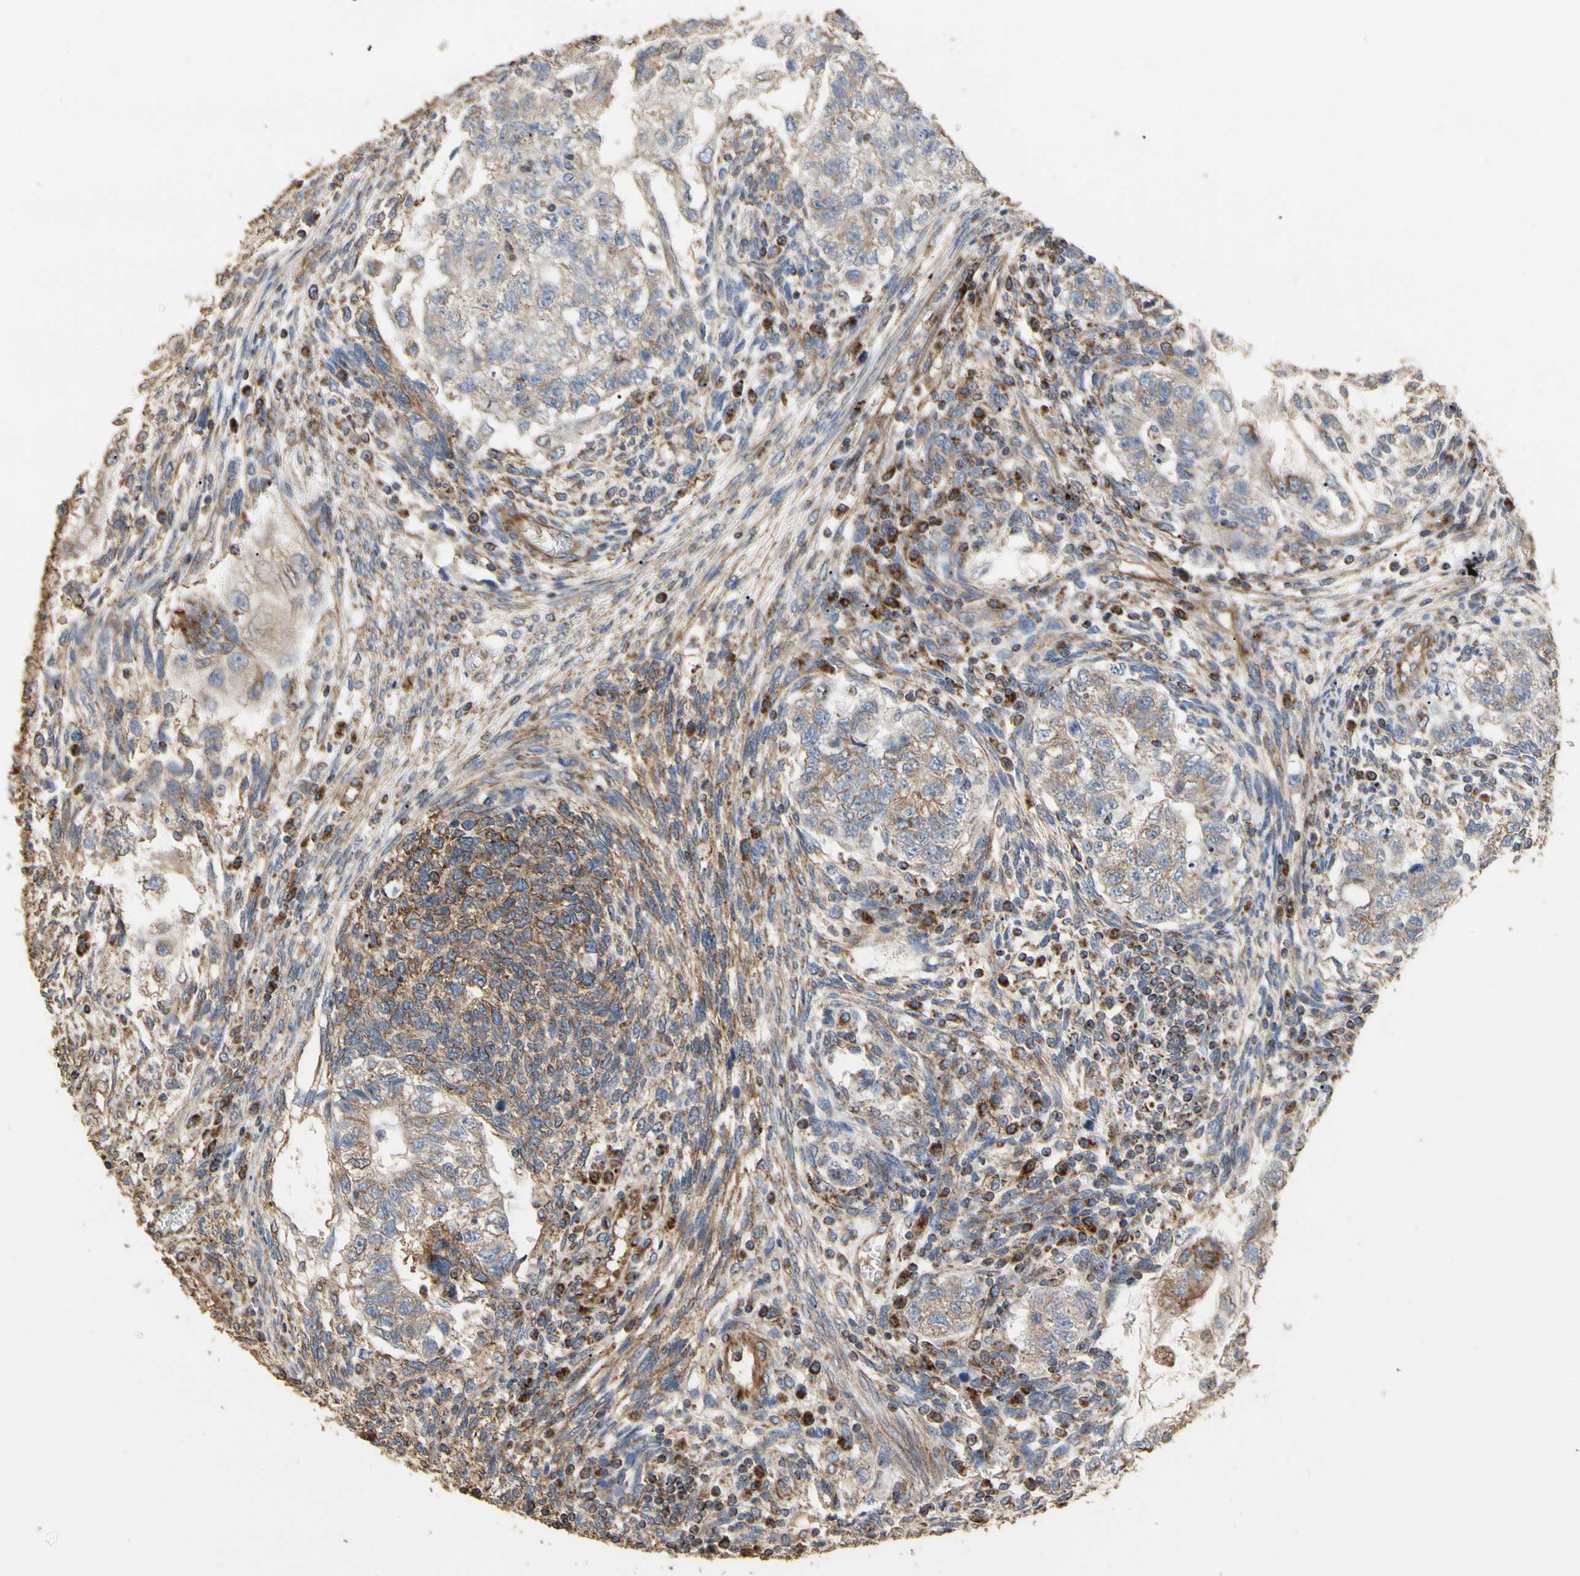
{"staining": {"intensity": "weak", "quantity": "25%-75%", "location": "cytoplasmic/membranous"}, "tissue": "testis cancer", "cell_type": "Tumor cells", "image_type": "cancer", "snomed": [{"axis": "morphology", "description": "Normal tissue, NOS"}, {"axis": "morphology", "description": "Carcinoma, Embryonal, NOS"}, {"axis": "topography", "description": "Testis"}], "caption": "A photomicrograph of testis cancer (embryonal carcinoma) stained for a protein exhibits weak cytoplasmic/membranous brown staining in tumor cells. The staining was performed using DAB to visualize the protein expression in brown, while the nuclei were stained in blue with hematoxylin (Magnification: 20x).", "gene": "TUBA1A", "patient": {"sex": "male", "age": 36}}